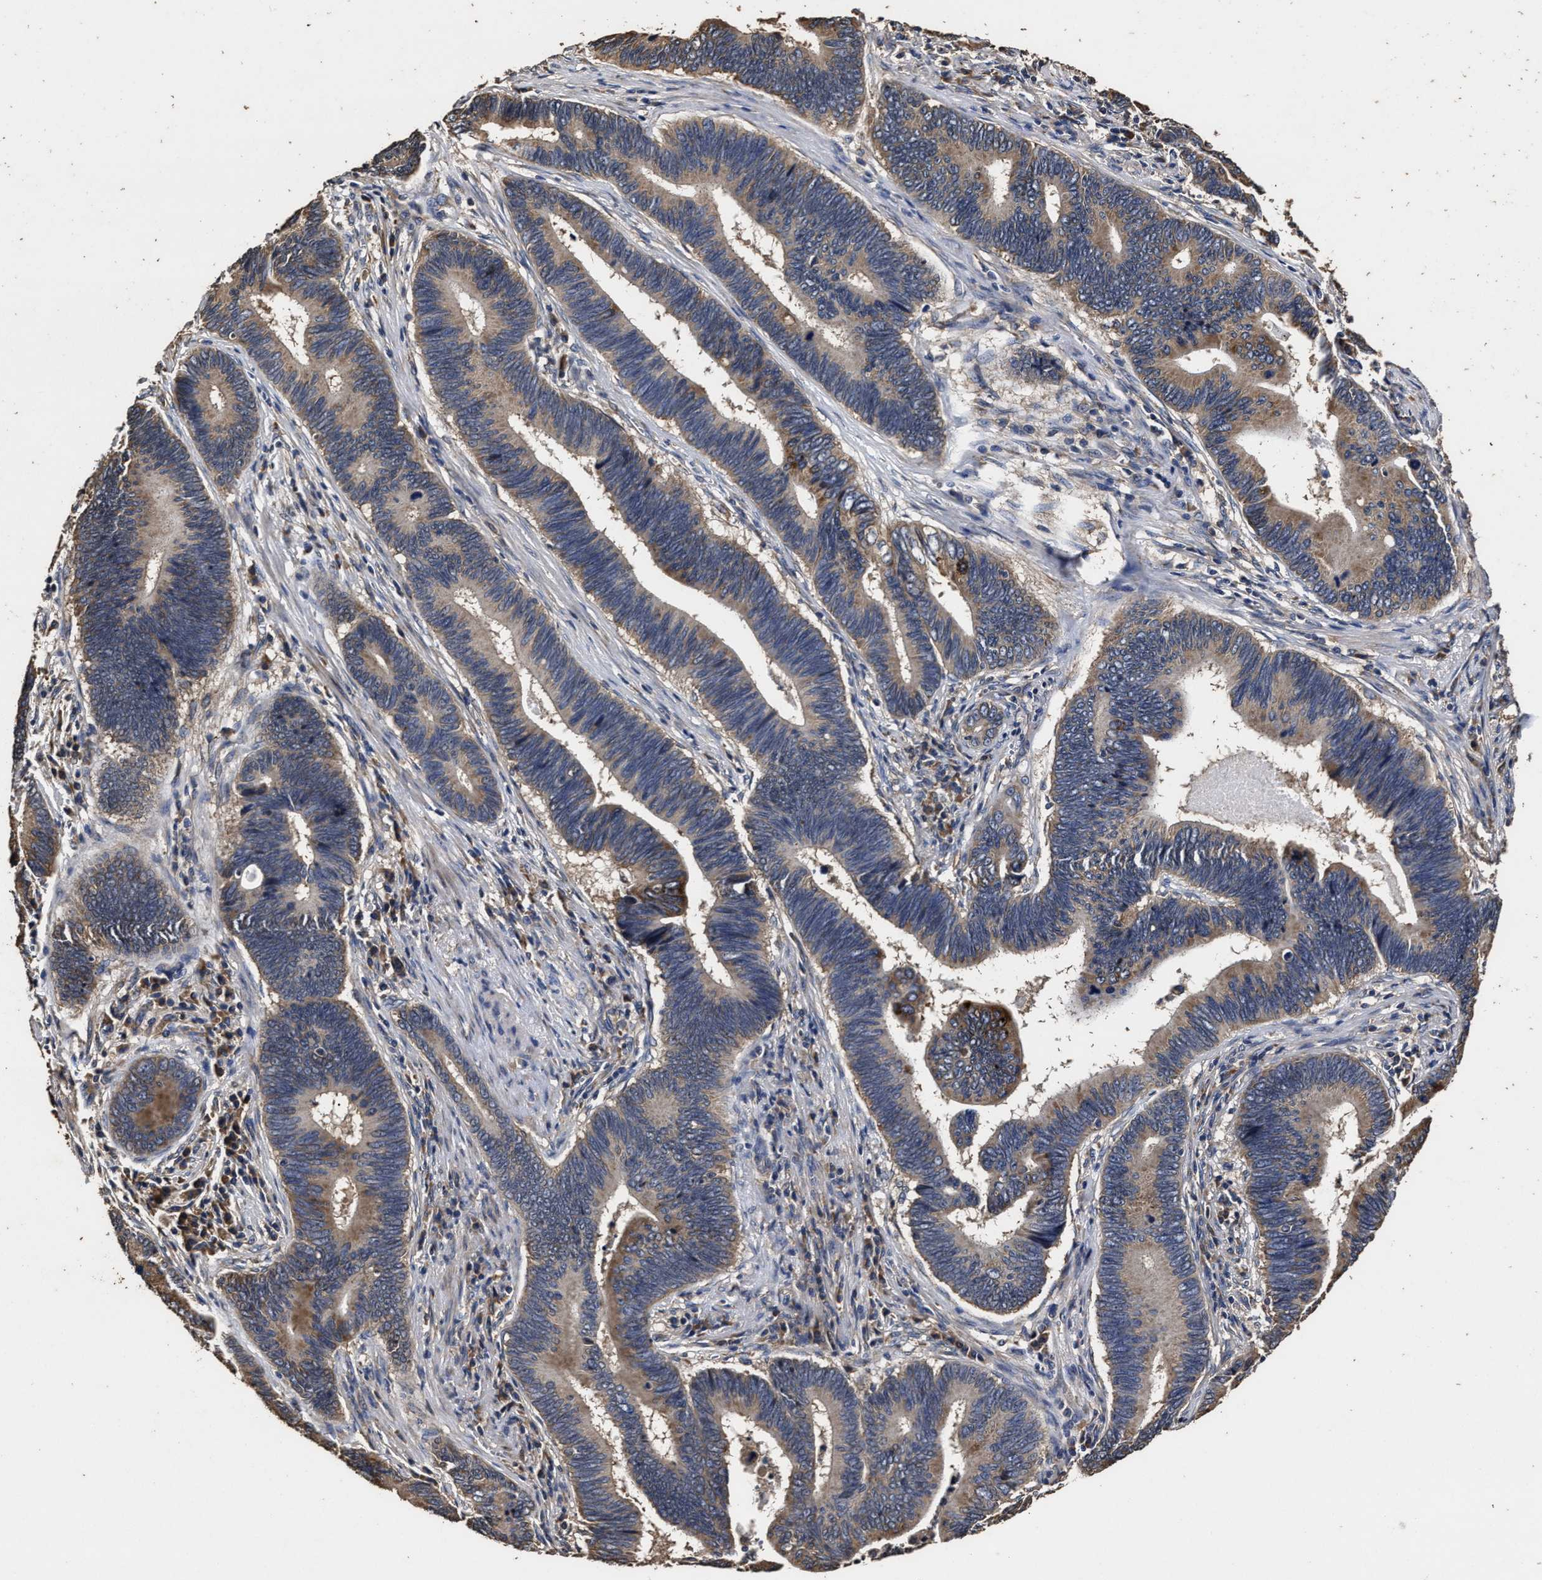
{"staining": {"intensity": "moderate", "quantity": ">75%", "location": "cytoplasmic/membranous"}, "tissue": "pancreatic cancer", "cell_type": "Tumor cells", "image_type": "cancer", "snomed": [{"axis": "morphology", "description": "Adenocarcinoma, NOS"}, {"axis": "topography", "description": "Pancreas"}], "caption": "The immunohistochemical stain labels moderate cytoplasmic/membranous positivity in tumor cells of pancreatic cancer (adenocarcinoma) tissue.", "gene": "PPM1K", "patient": {"sex": "female", "age": 70}}